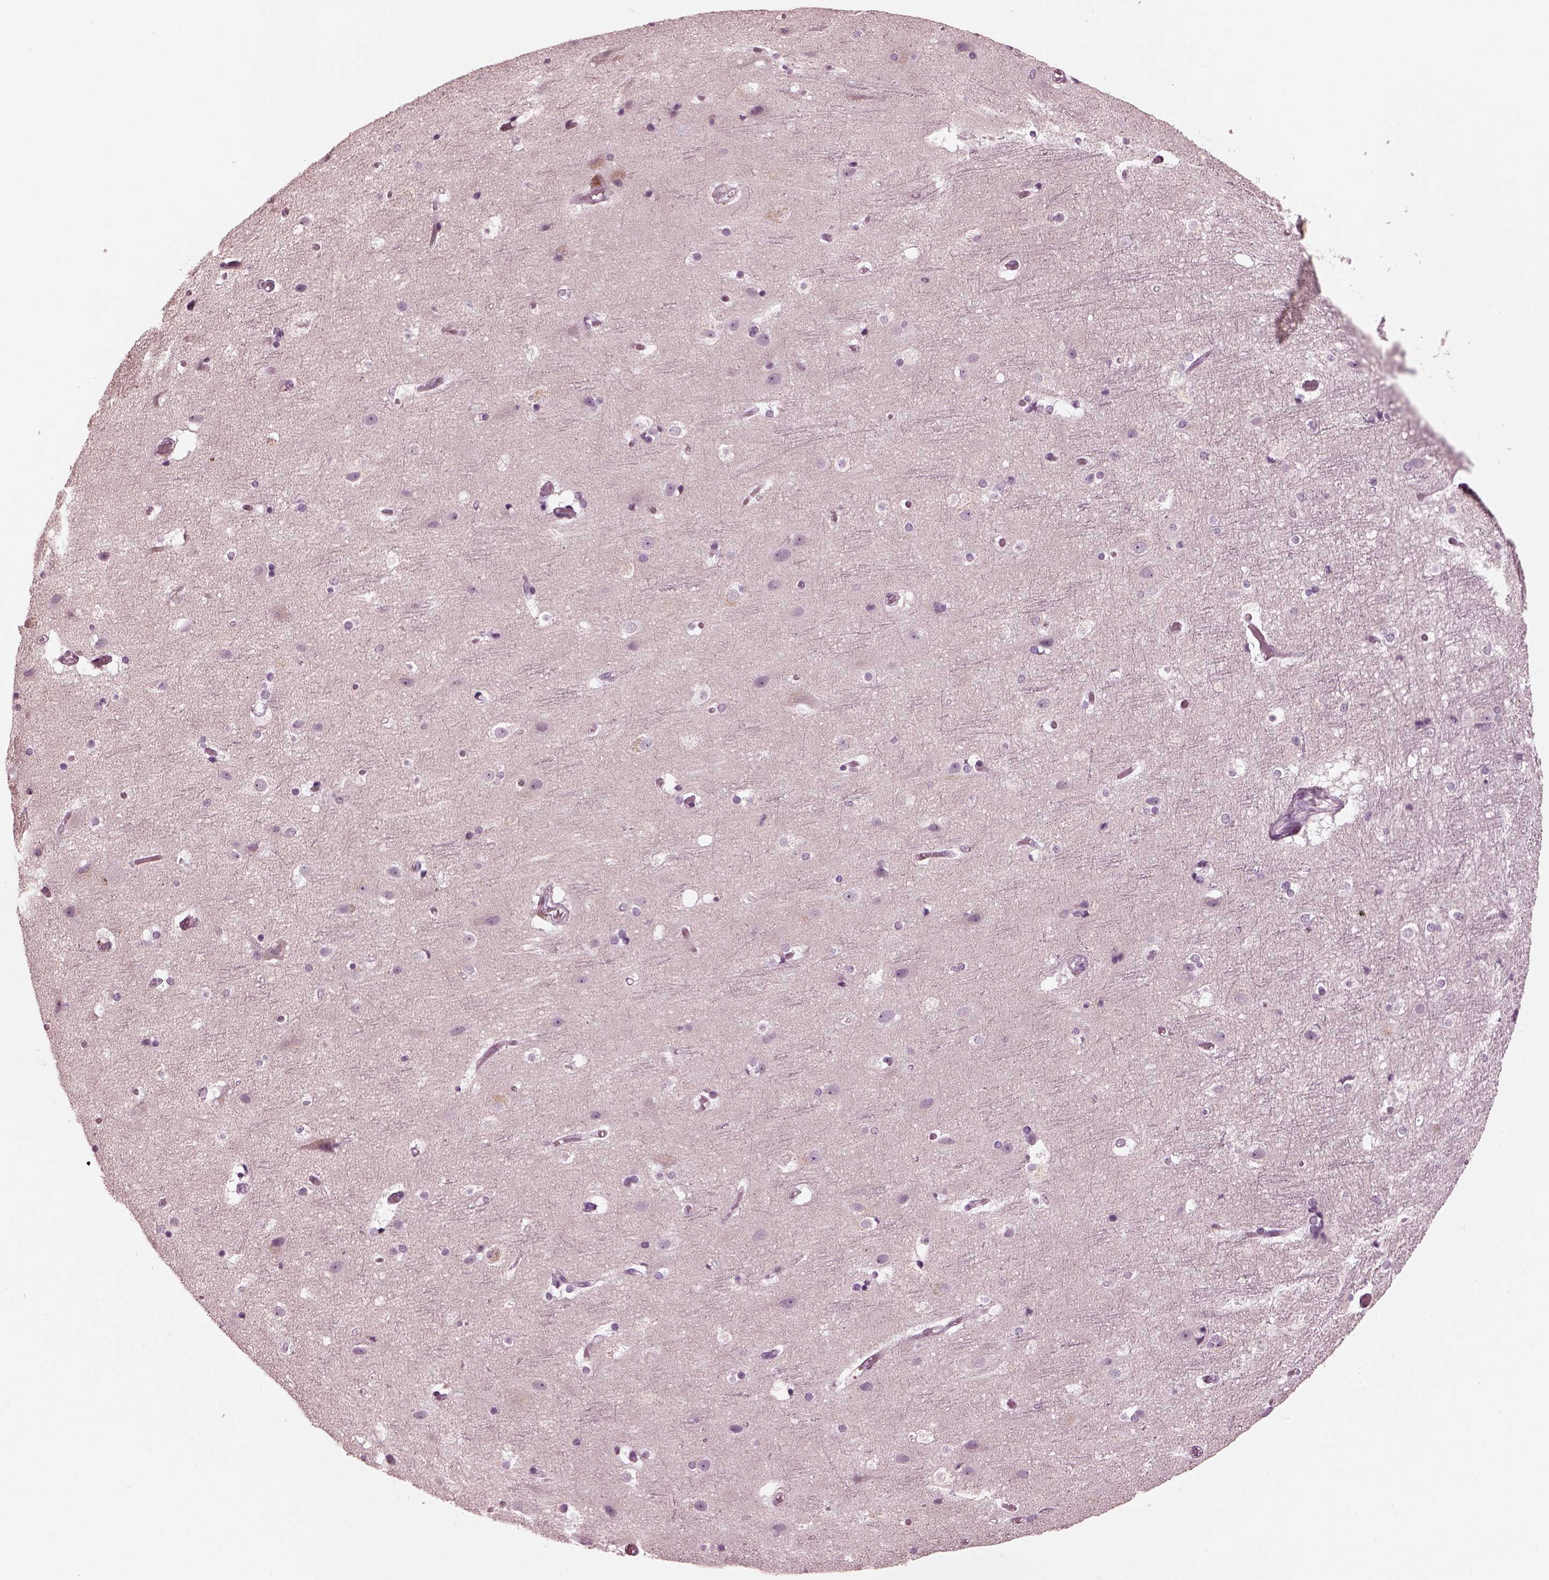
{"staining": {"intensity": "negative", "quantity": "none", "location": "none"}, "tissue": "cerebral cortex", "cell_type": "Endothelial cells", "image_type": "normal", "snomed": [{"axis": "morphology", "description": "Normal tissue, NOS"}, {"axis": "topography", "description": "Cerebral cortex"}], "caption": "Immunohistochemistry of unremarkable human cerebral cortex reveals no positivity in endothelial cells.", "gene": "SLAMF8", "patient": {"sex": "female", "age": 52}}